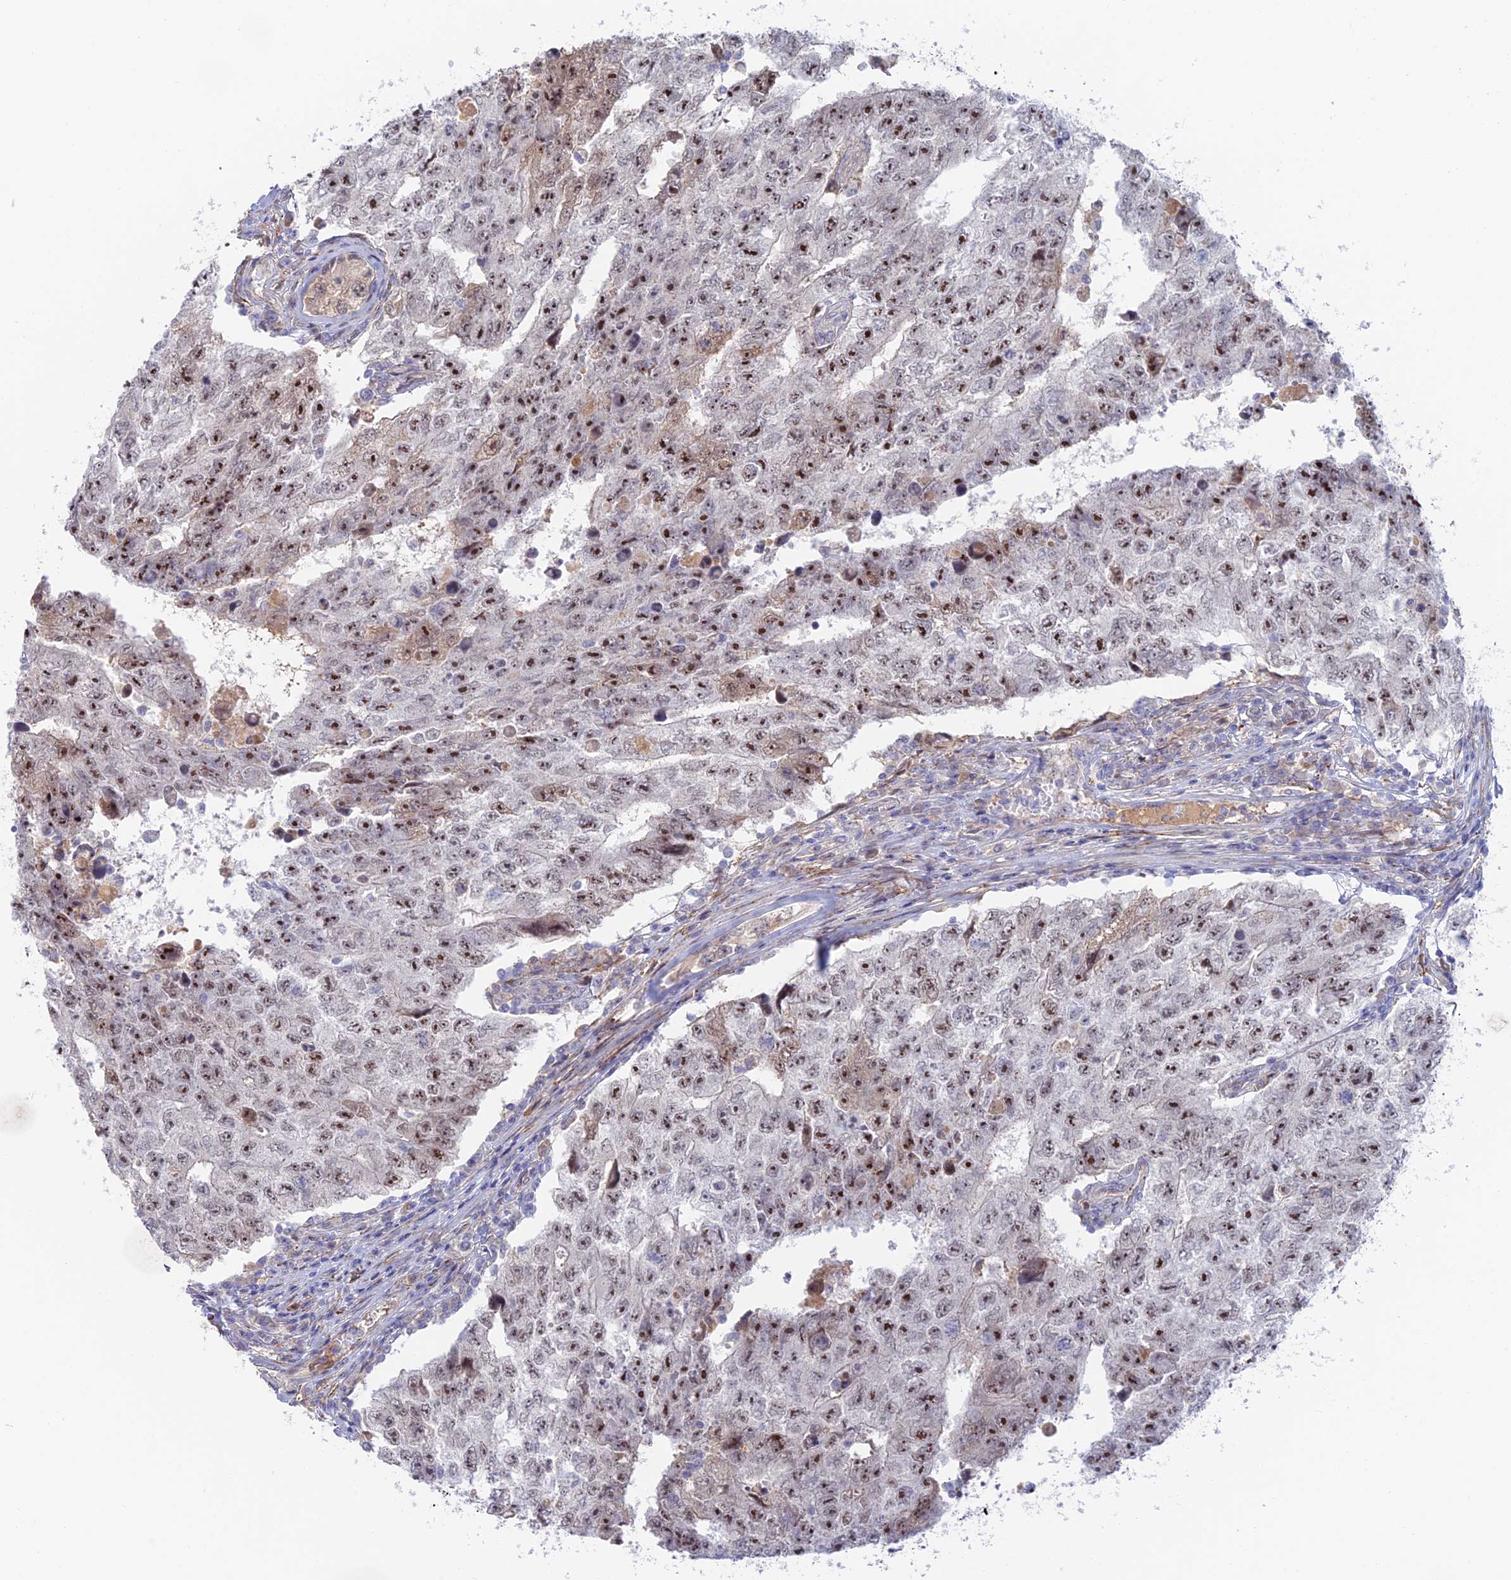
{"staining": {"intensity": "strong", "quantity": "25%-75%", "location": "nuclear"}, "tissue": "testis cancer", "cell_type": "Tumor cells", "image_type": "cancer", "snomed": [{"axis": "morphology", "description": "Carcinoma, Embryonal, NOS"}, {"axis": "topography", "description": "Testis"}], "caption": "About 25%-75% of tumor cells in human testis cancer exhibit strong nuclear protein positivity as visualized by brown immunohistochemical staining.", "gene": "ZUP1", "patient": {"sex": "male", "age": 17}}